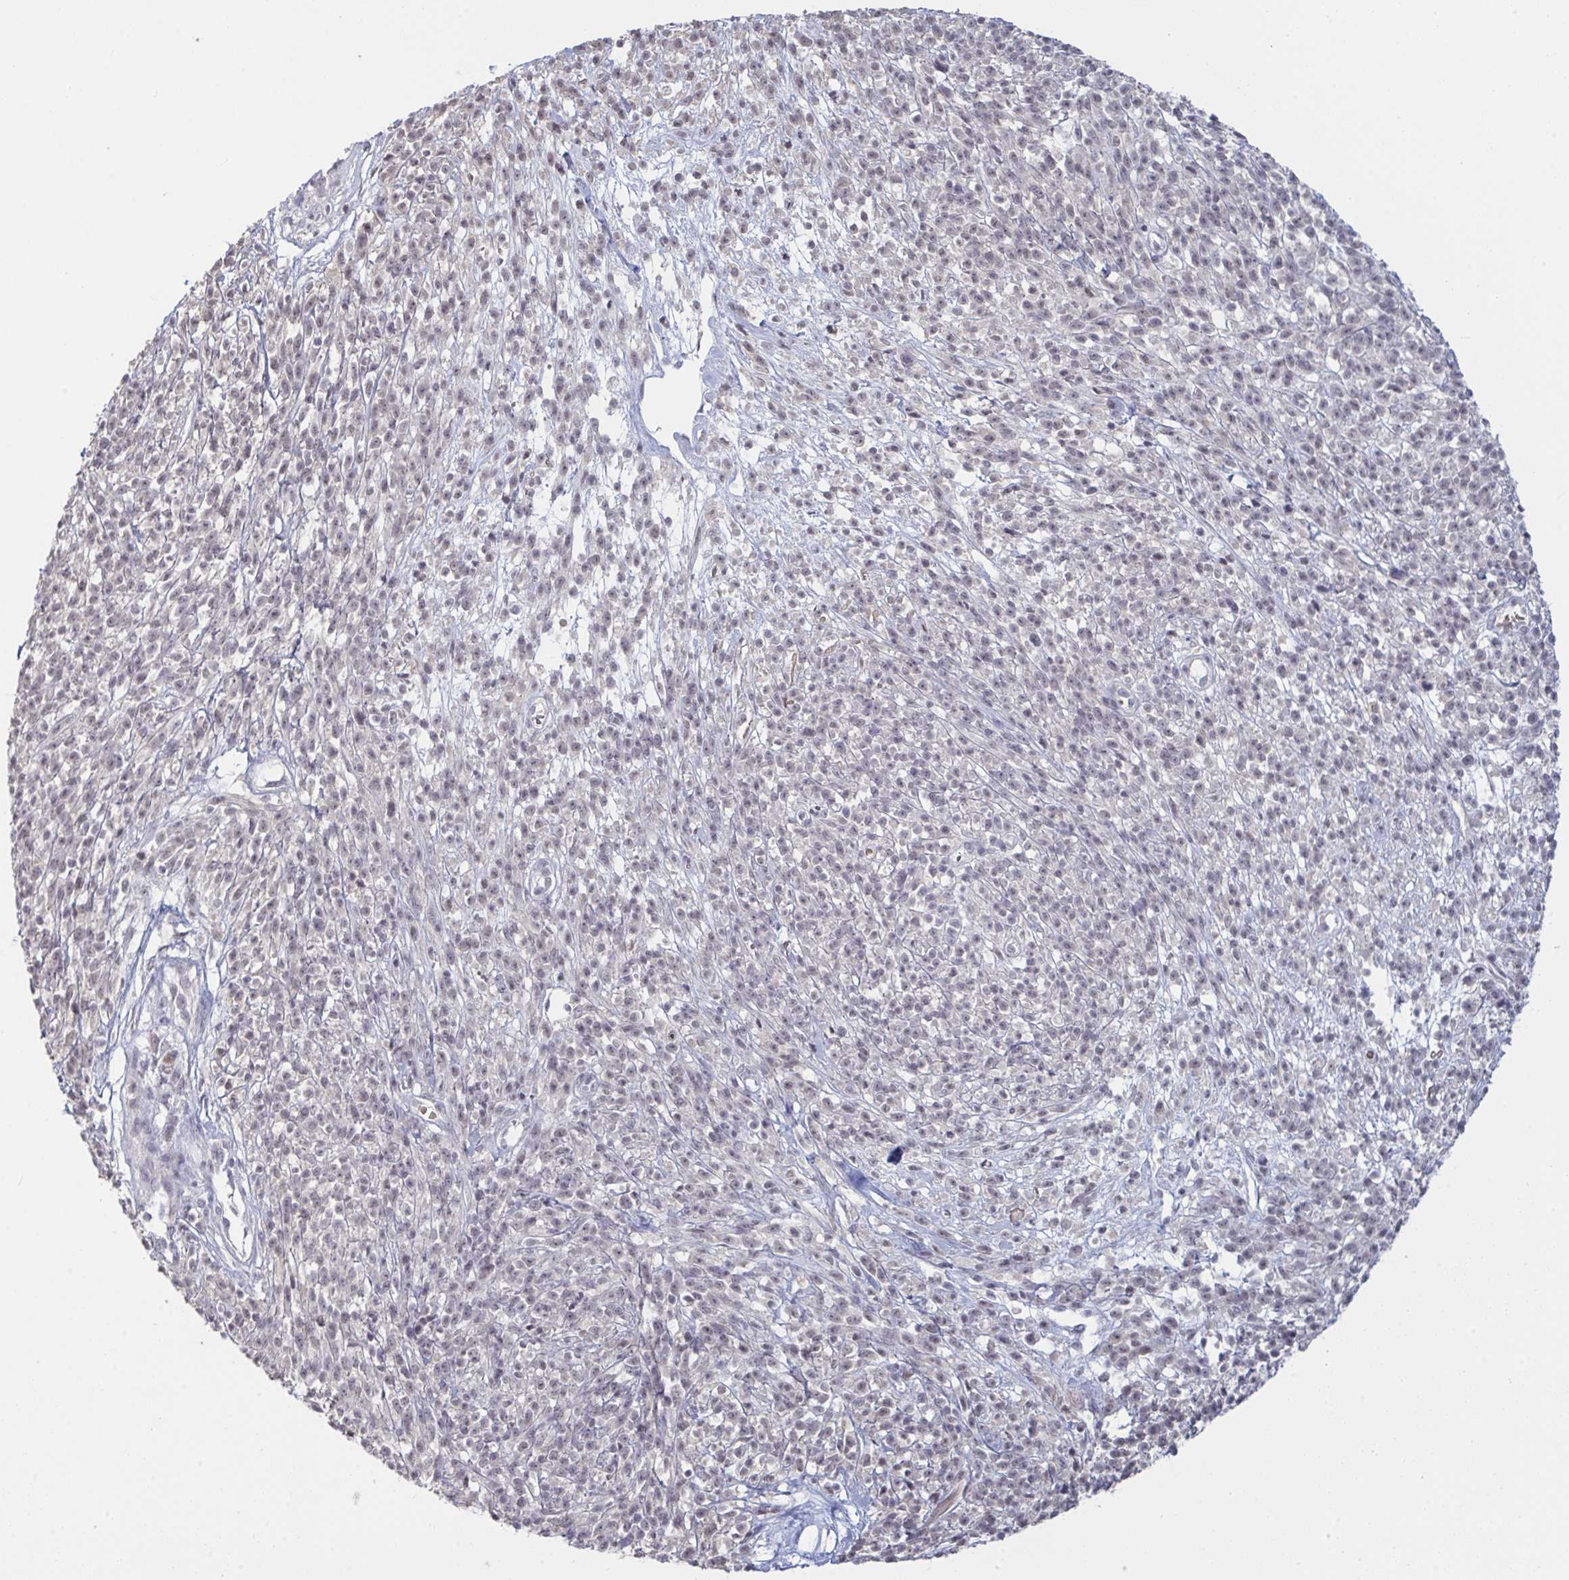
{"staining": {"intensity": "negative", "quantity": "none", "location": "none"}, "tissue": "melanoma", "cell_type": "Tumor cells", "image_type": "cancer", "snomed": [{"axis": "morphology", "description": "Malignant melanoma, NOS"}, {"axis": "topography", "description": "Skin"}, {"axis": "topography", "description": "Skin of trunk"}], "caption": "The histopathology image displays no significant positivity in tumor cells of malignant melanoma.", "gene": "ZNF784", "patient": {"sex": "male", "age": 74}}